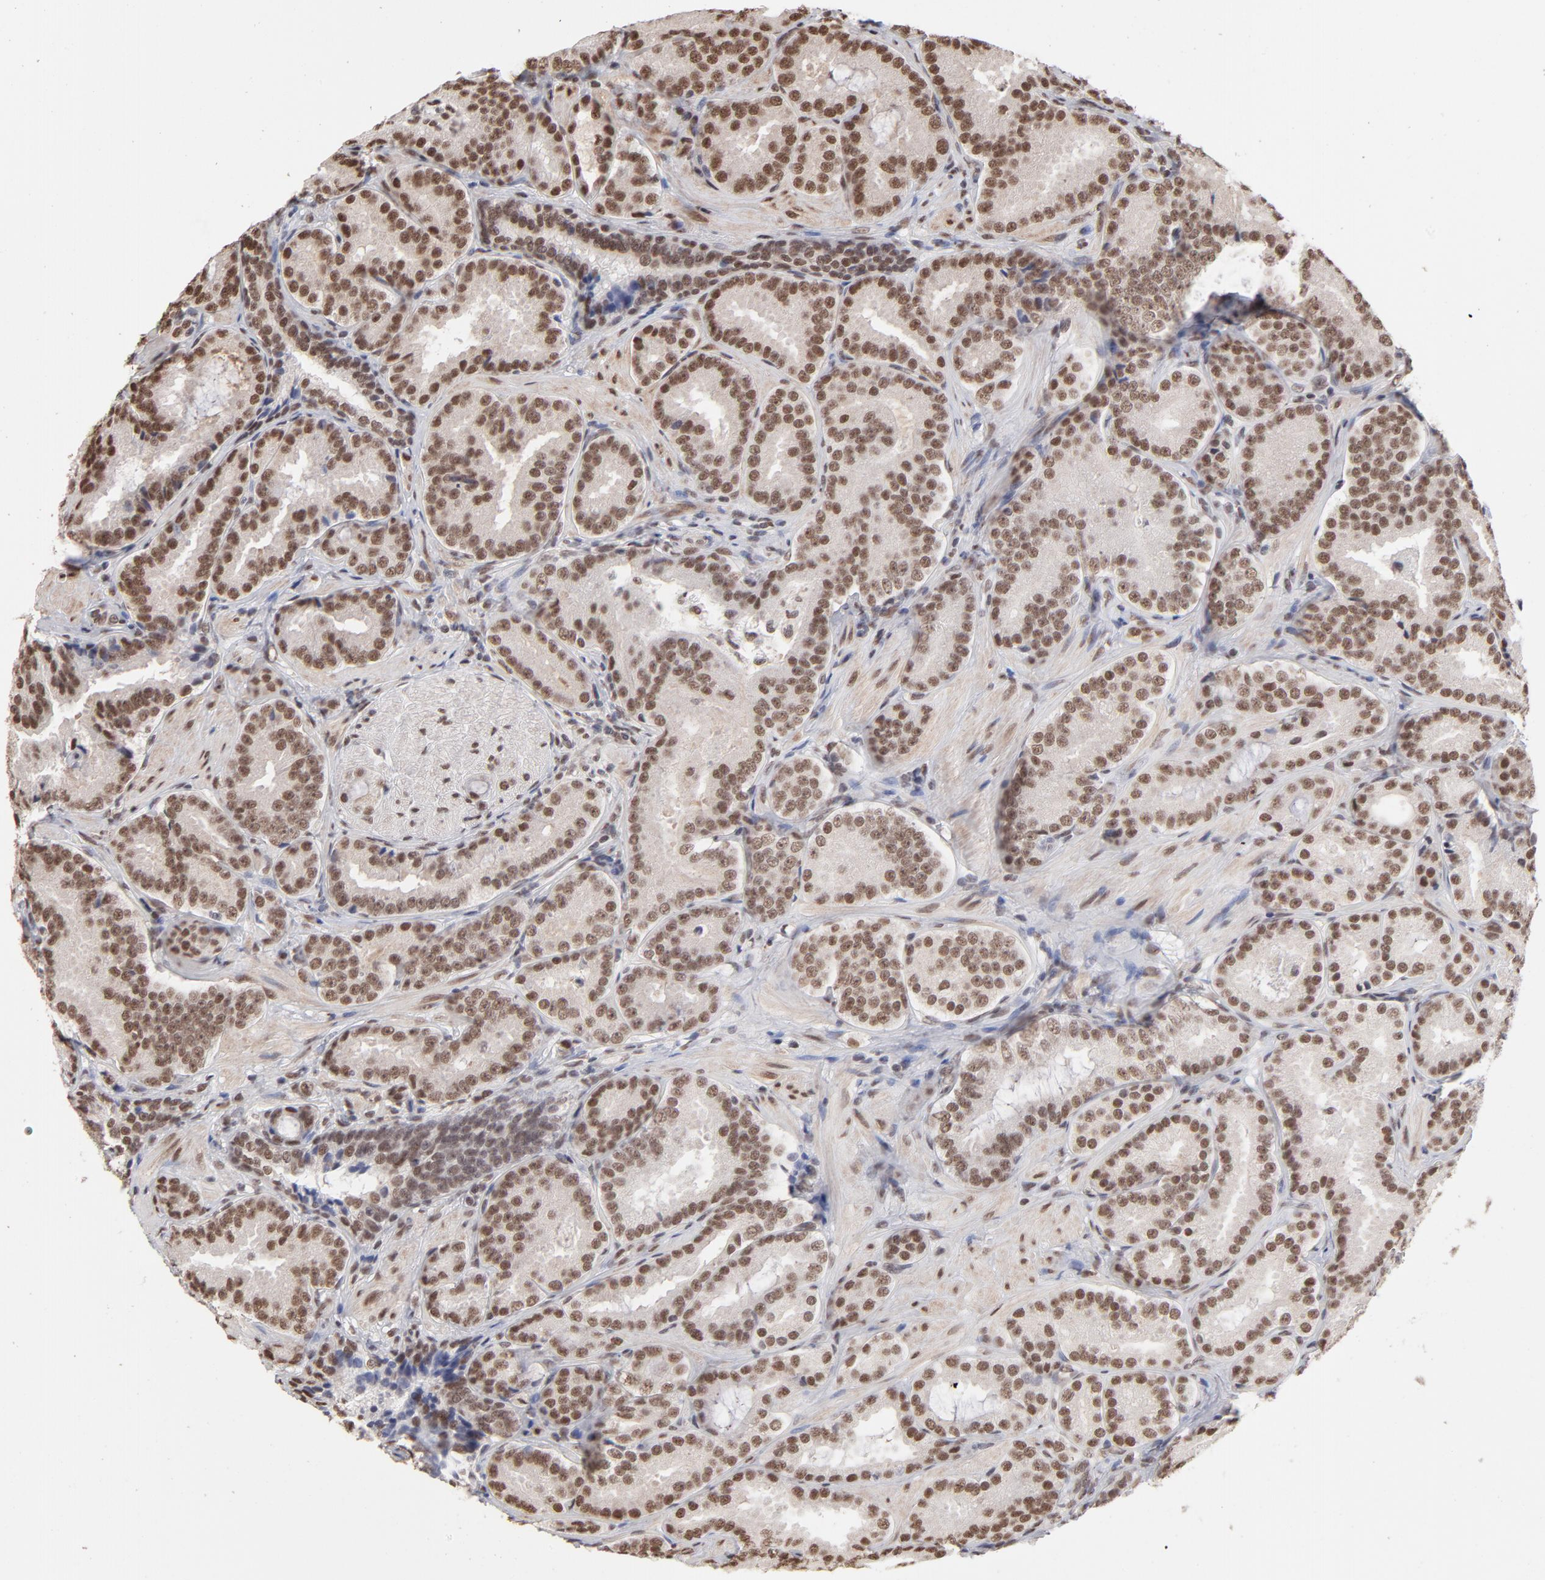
{"staining": {"intensity": "strong", "quantity": ">75%", "location": "cytoplasmic/membranous,nuclear"}, "tissue": "prostate cancer", "cell_type": "Tumor cells", "image_type": "cancer", "snomed": [{"axis": "morphology", "description": "Adenocarcinoma, Low grade"}, {"axis": "topography", "description": "Prostate"}], "caption": "Human prostate low-grade adenocarcinoma stained with a protein marker exhibits strong staining in tumor cells.", "gene": "ZNF3", "patient": {"sex": "male", "age": 59}}